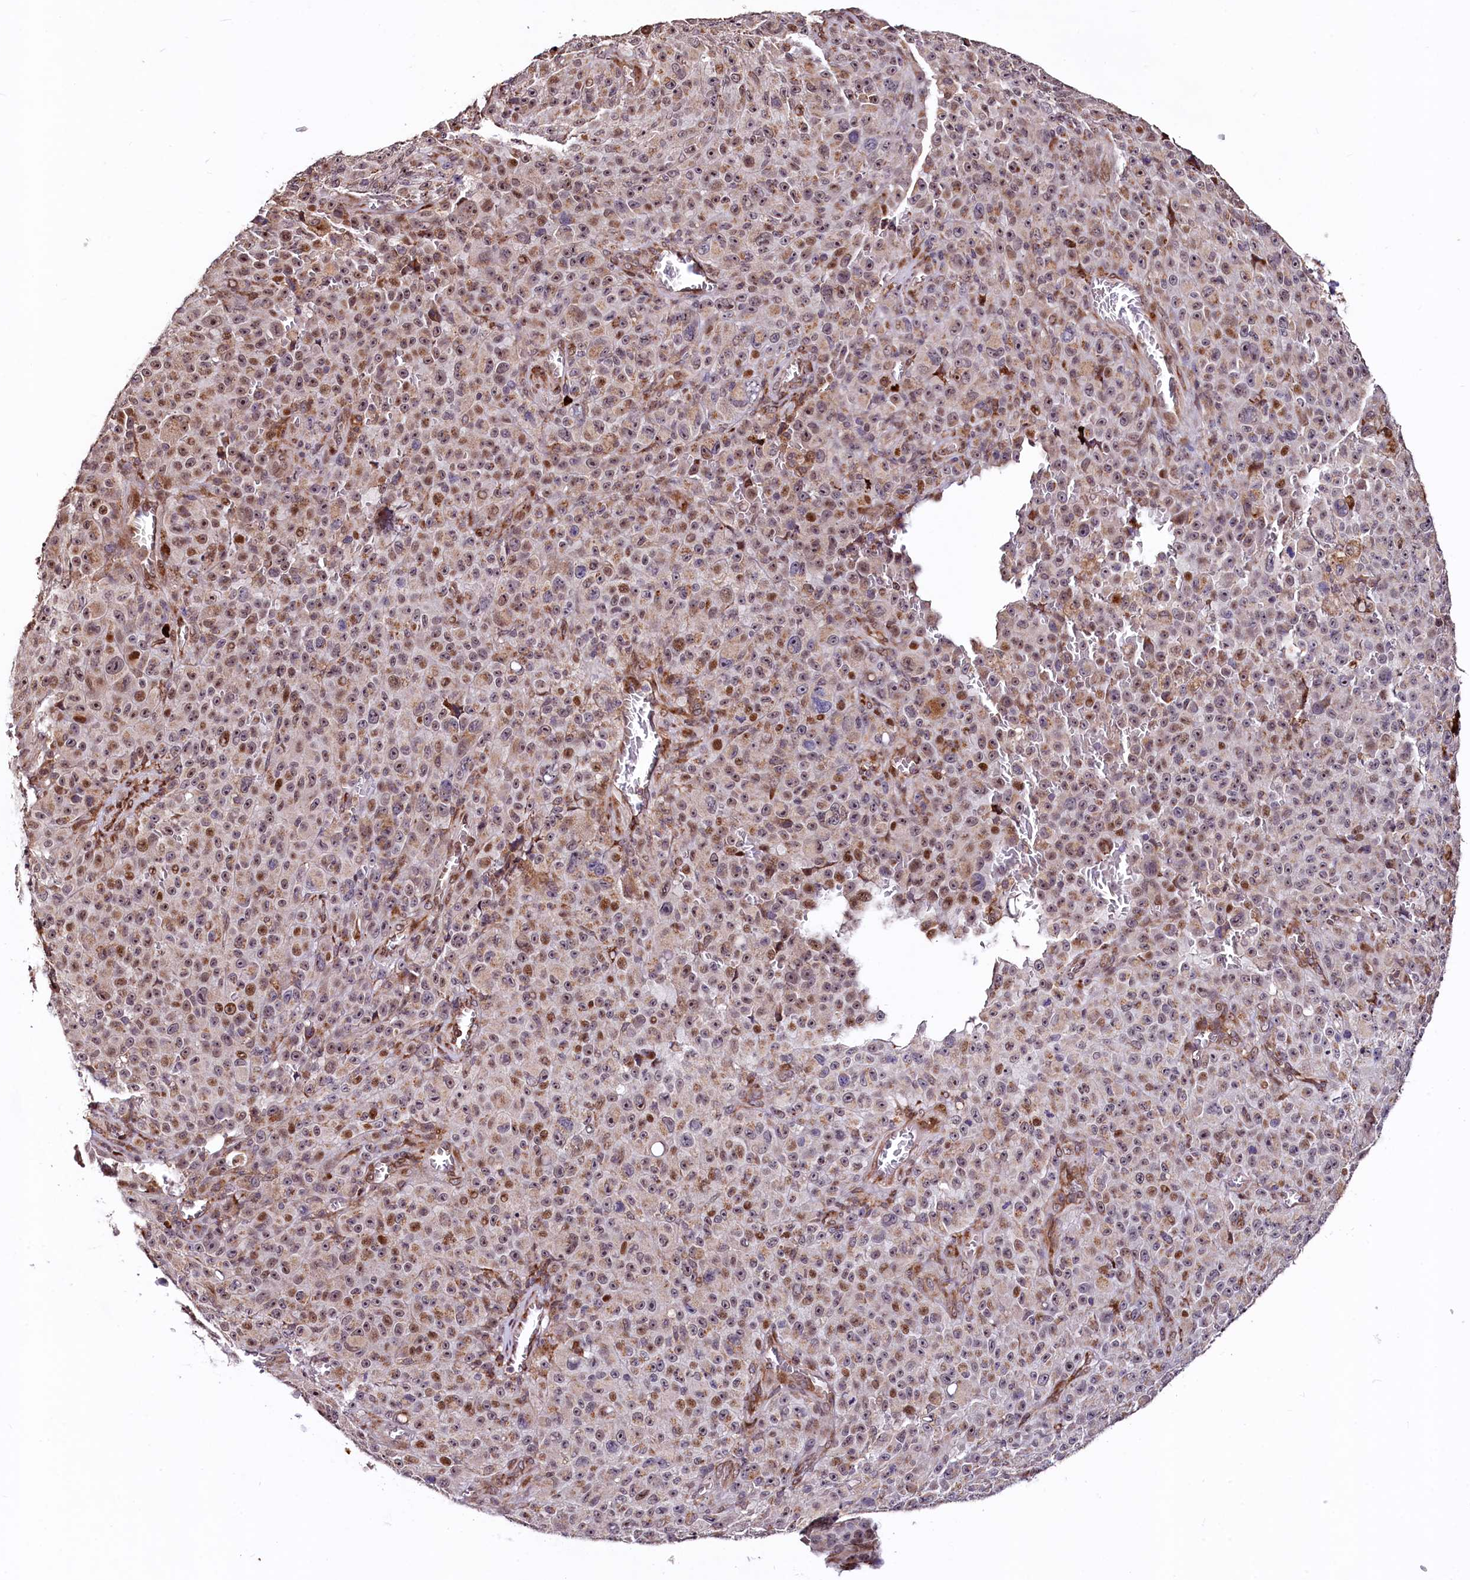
{"staining": {"intensity": "moderate", "quantity": "25%-75%", "location": "nuclear"}, "tissue": "melanoma", "cell_type": "Tumor cells", "image_type": "cancer", "snomed": [{"axis": "morphology", "description": "Malignant melanoma, NOS"}, {"axis": "topography", "description": "Skin"}], "caption": "Immunohistochemistry (IHC) of human malignant melanoma shows medium levels of moderate nuclear staining in approximately 25%-75% of tumor cells.", "gene": "C5orf15", "patient": {"sex": "female", "age": 82}}